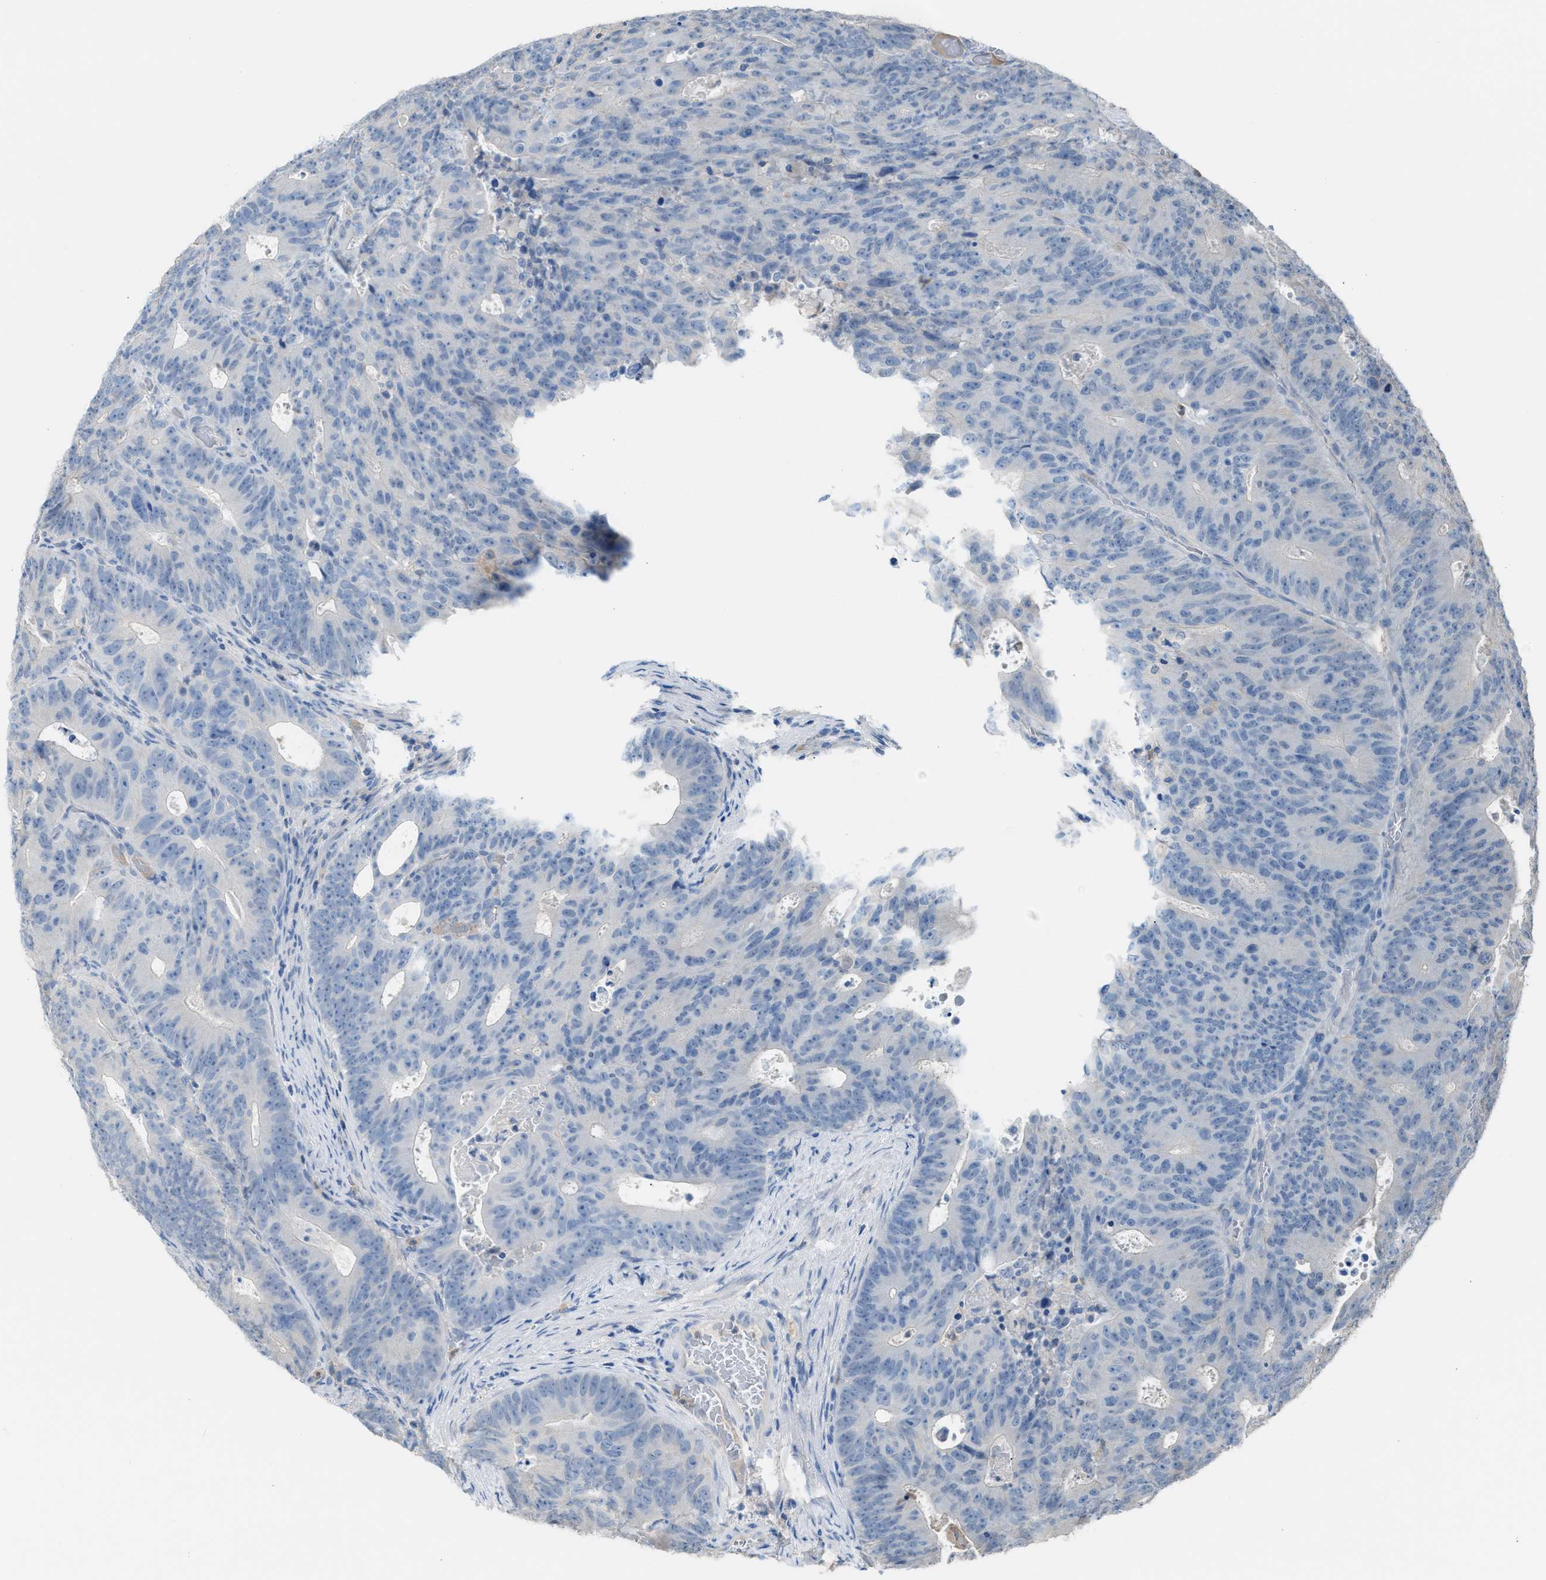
{"staining": {"intensity": "negative", "quantity": "none", "location": "none"}, "tissue": "colorectal cancer", "cell_type": "Tumor cells", "image_type": "cancer", "snomed": [{"axis": "morphology", "description": "Adenocarcinoma, NOS"}, {"axis": "topography", "description": "Colon"}], "caption": "Tumor cells show no significant staining in colorectal cancer (adenocarcinoma).", "gene": "NQO2", "patient": {"sex": "male", "age": 87}}